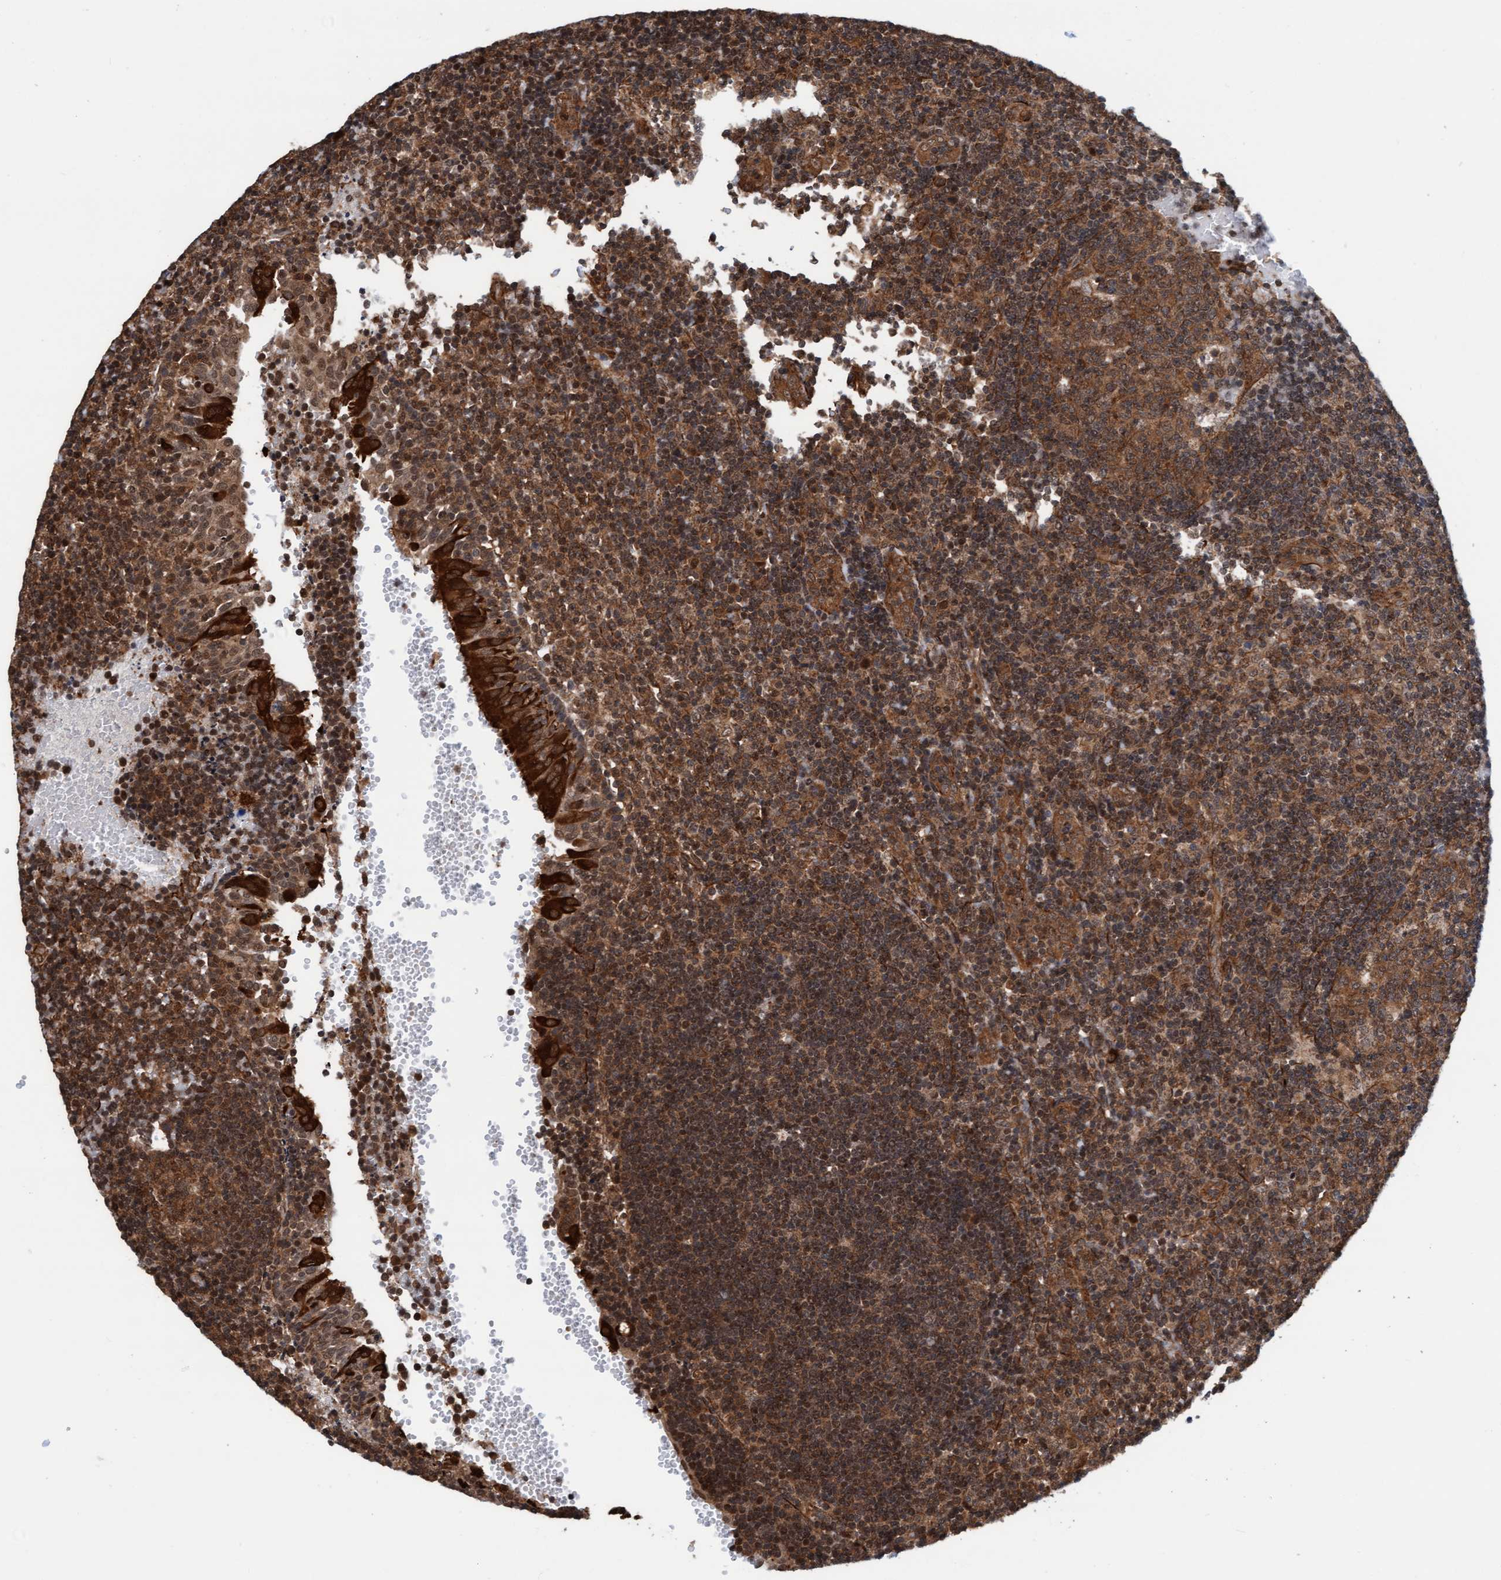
{"staining": {"intensity": "strong", "quantity": ">75%", "location": "cytoplasmic/membranous,nuclear"}, "tissue": "tonsil", "cell_type": "Germinal center cells", "image_type": "normal", "snomed": [{"axis": "morphology", "description": "Normal tissue, NOS"}, {"axis": "topography", "description": "Tonsil"}], "caption": "A histopathology image of tonsil stained for a protein shows strong cytoplasmic/membranous,nuclear brown staining in germinal center cells. Nuclei are stained in blue.", "gene": "STXBP4", "patient": {"sex": "female", "age": 40}}